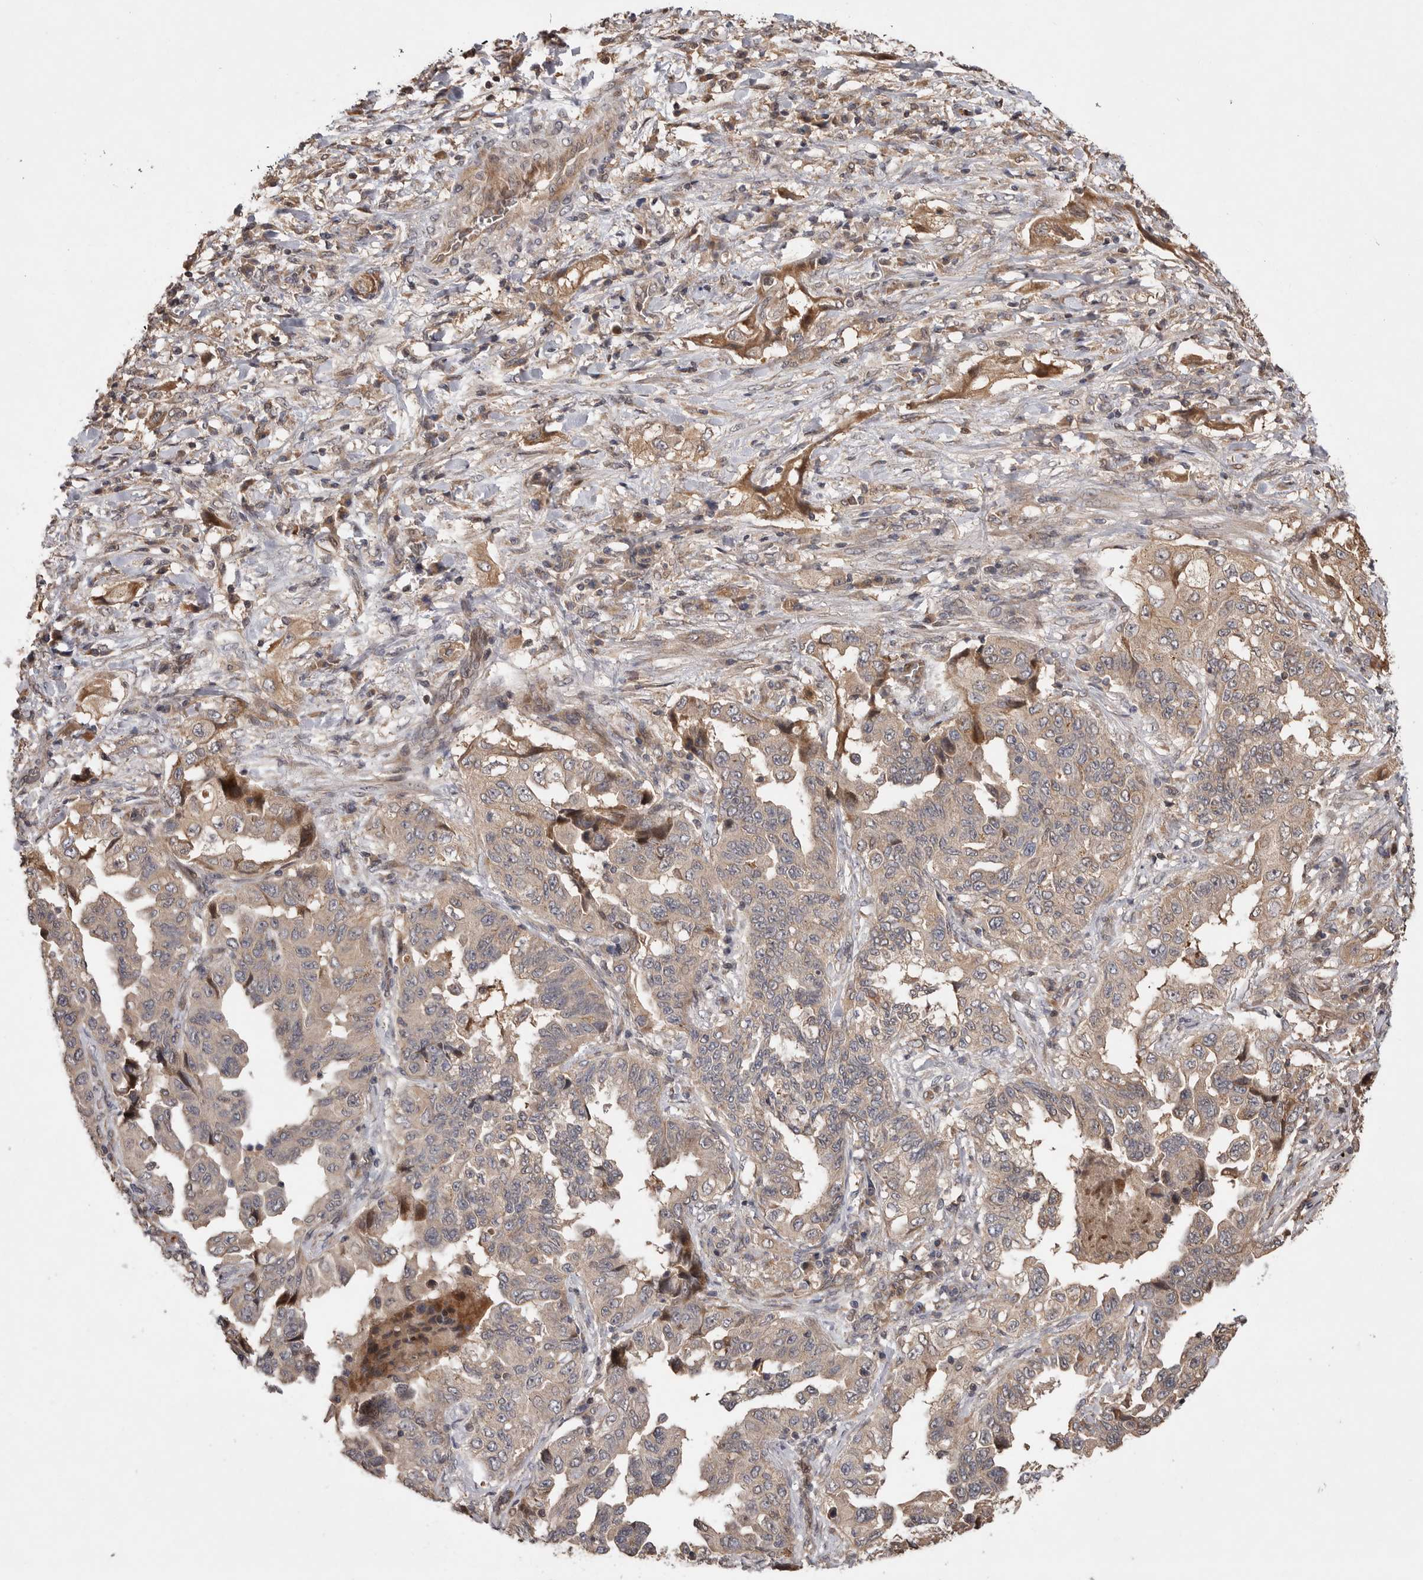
{"staining": {"intensity": "weak", "quantity": ">75%", "location": "cytoplasmic/membranous"}, "tissue": "lung cancer", "cell_type": "Tumor cells", "image_type": "cancer", "snomed": [{"axis": "morphology", "description": "Adenocarcinoma, NOS"}, {"axis": "topography", "description": "Lung"}], "caption": "Immunohistochemistry micrograph of lung cancer stained for a protein (brown), which shows low levels of weak cytoplasmic/membranous staining in approximately >75% of tumor cells.", "gene": "VN1R4", "patient": {"sex": "female", "age": 51}}